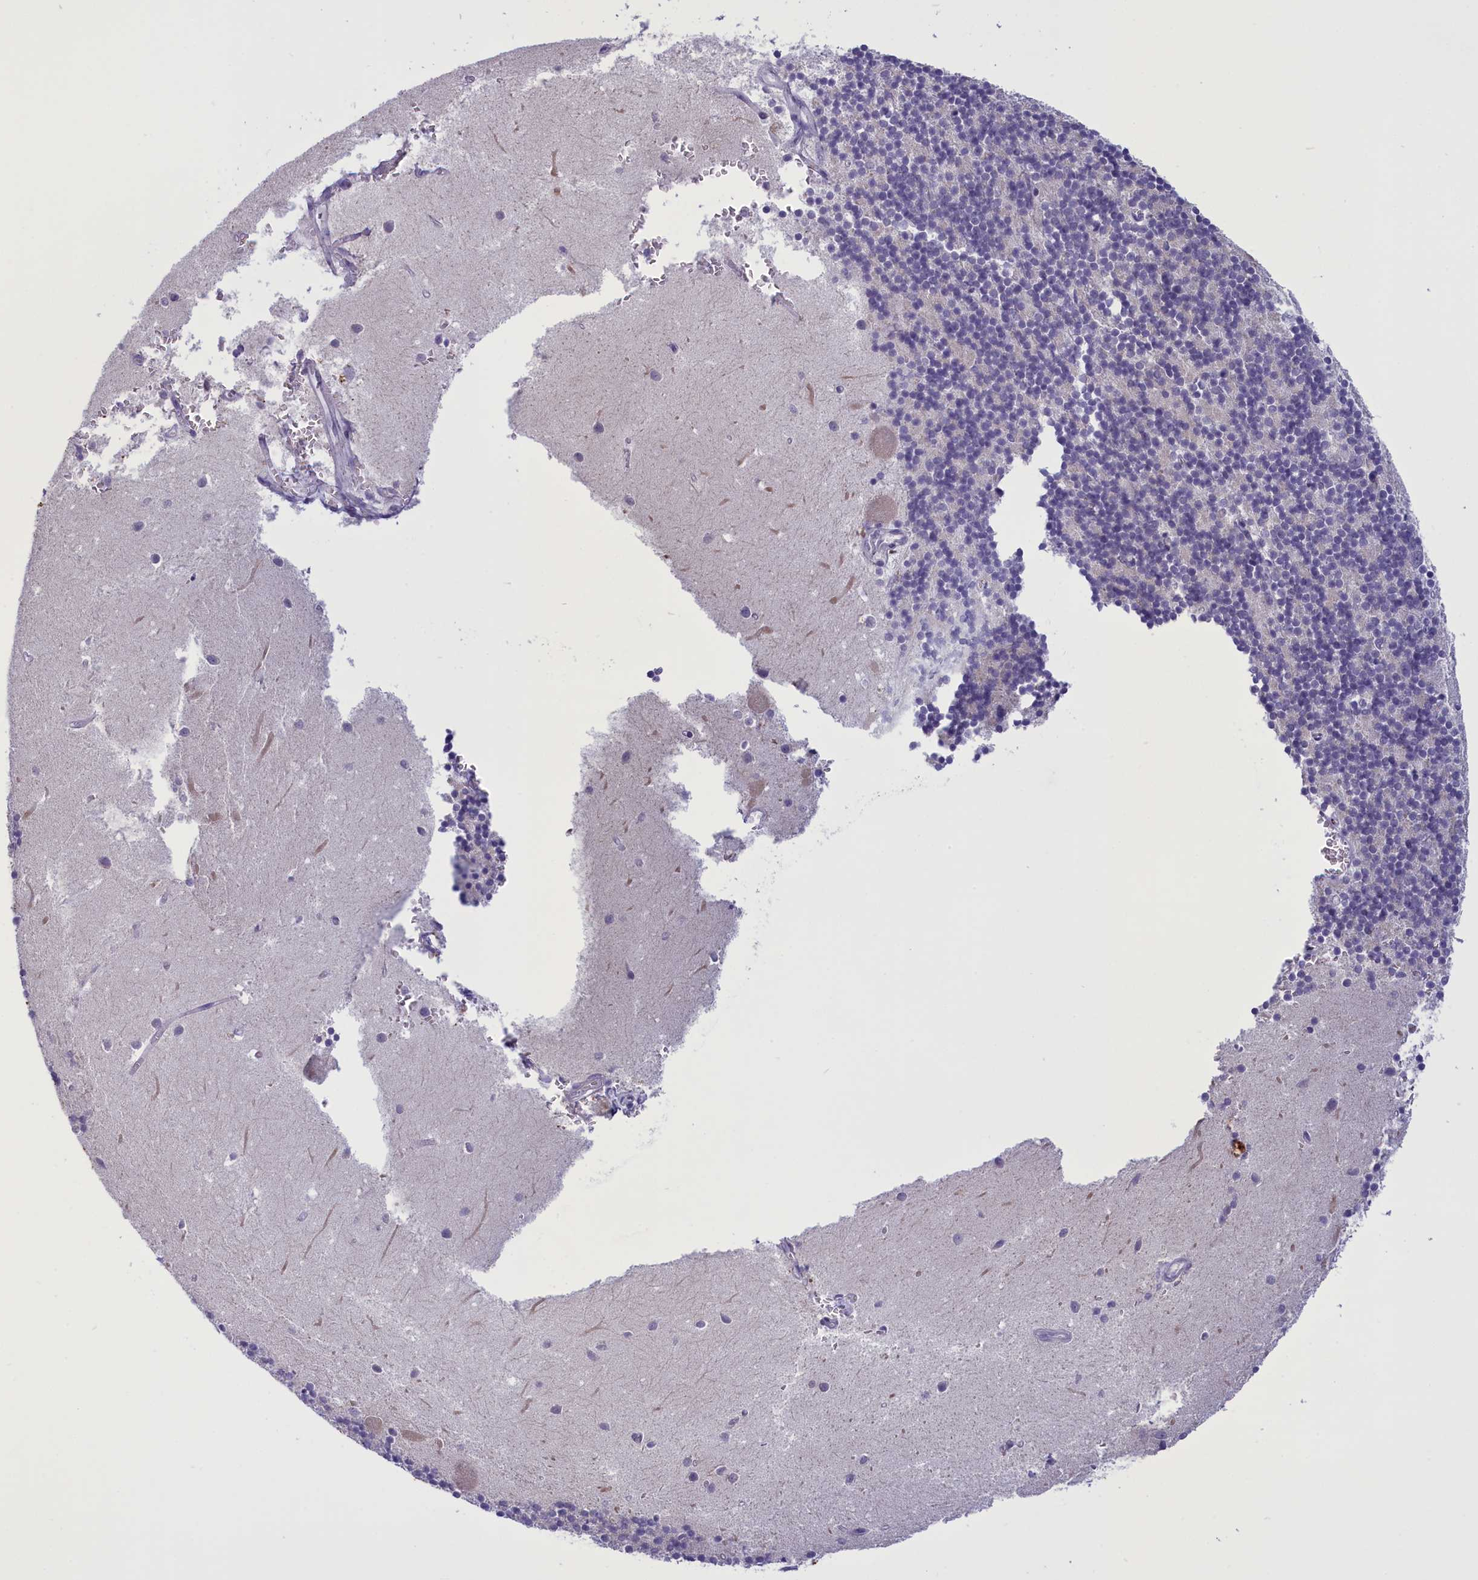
{"staining": {"intensity": "negative", "quantity": "none", "location": "none"}, "tissue": "cerebellum", "cell_type": "Cells in granular layer", "image_type": "normal", "snomed": [{"axis": "morphology", "description": "Normal tissue, NOS"}, {"axis": "topography", "description": "Cerebellum"}], "caption": "Histopathology image shows no protein staining in cells in granular layer of benign cerebellum. (Stains: DAB immunohistochemistry (IHC) with hematoxylin counter stain, Microscopy: brightfield microscopy at high magnification).", "gene": "ELOA2", "patient": {"sex": "male", "age": 54}}